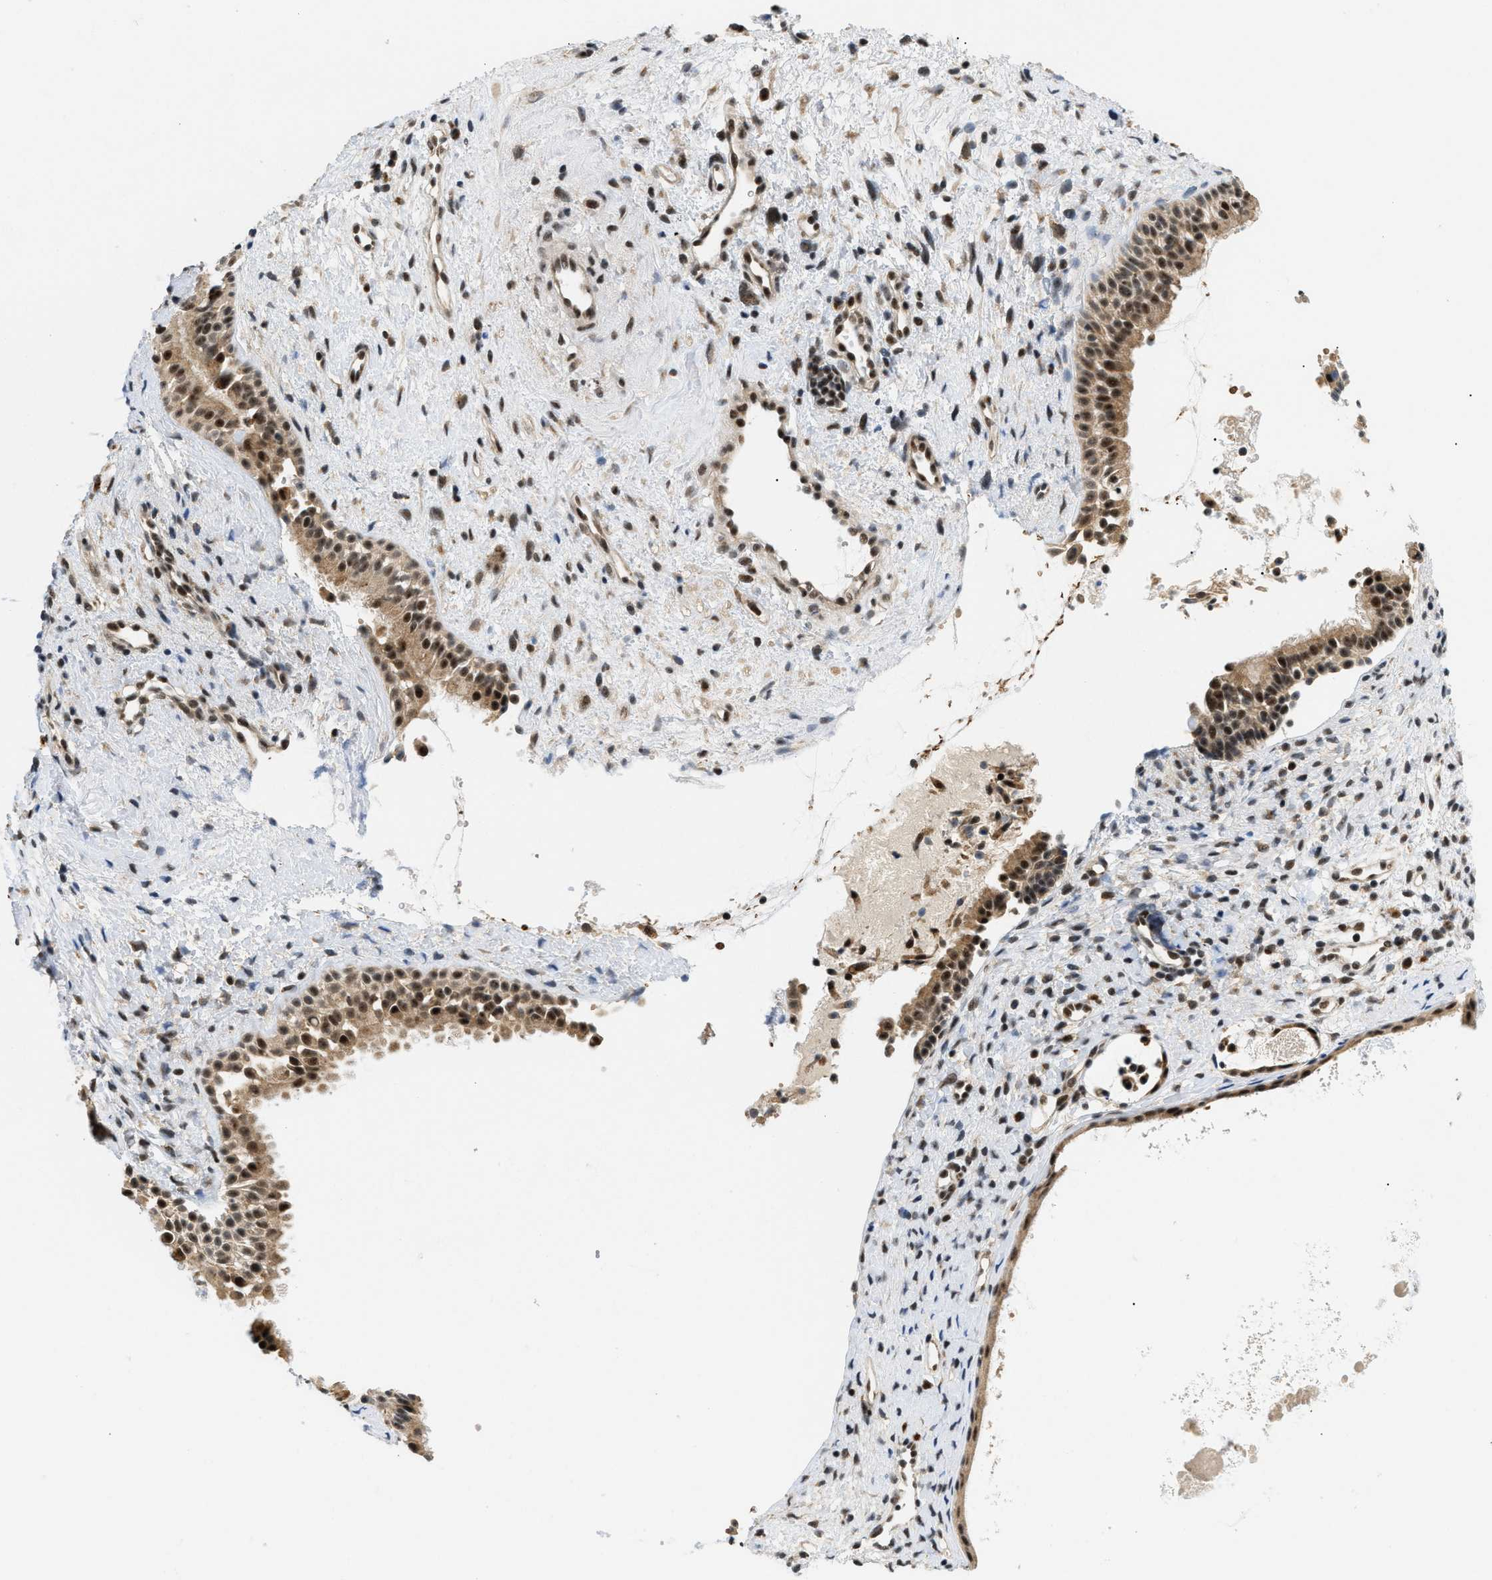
{"staining": {"intensity": "moderate", "quantity": ">75%", "location": "cytoplasmic/membranous,nuclear"}, "tissue": "nasopharynx", "cell_type": "Respiratory epithelial cells", "image_type": "normal", "snomed": [{"axis": "morphology", "description": "Normal tissue, NOS"}, {"axis": "topography", "description": "Nasopharynx"}], "caption": "Nasopharynx stained with immunohistochemistry shows moderate cytoplasmic/membranous,nuclear staining in about >75% of respiratory epithelial cells.", "gene": "ZBTB11", "patient": {"sex": "male", "age": 22}}